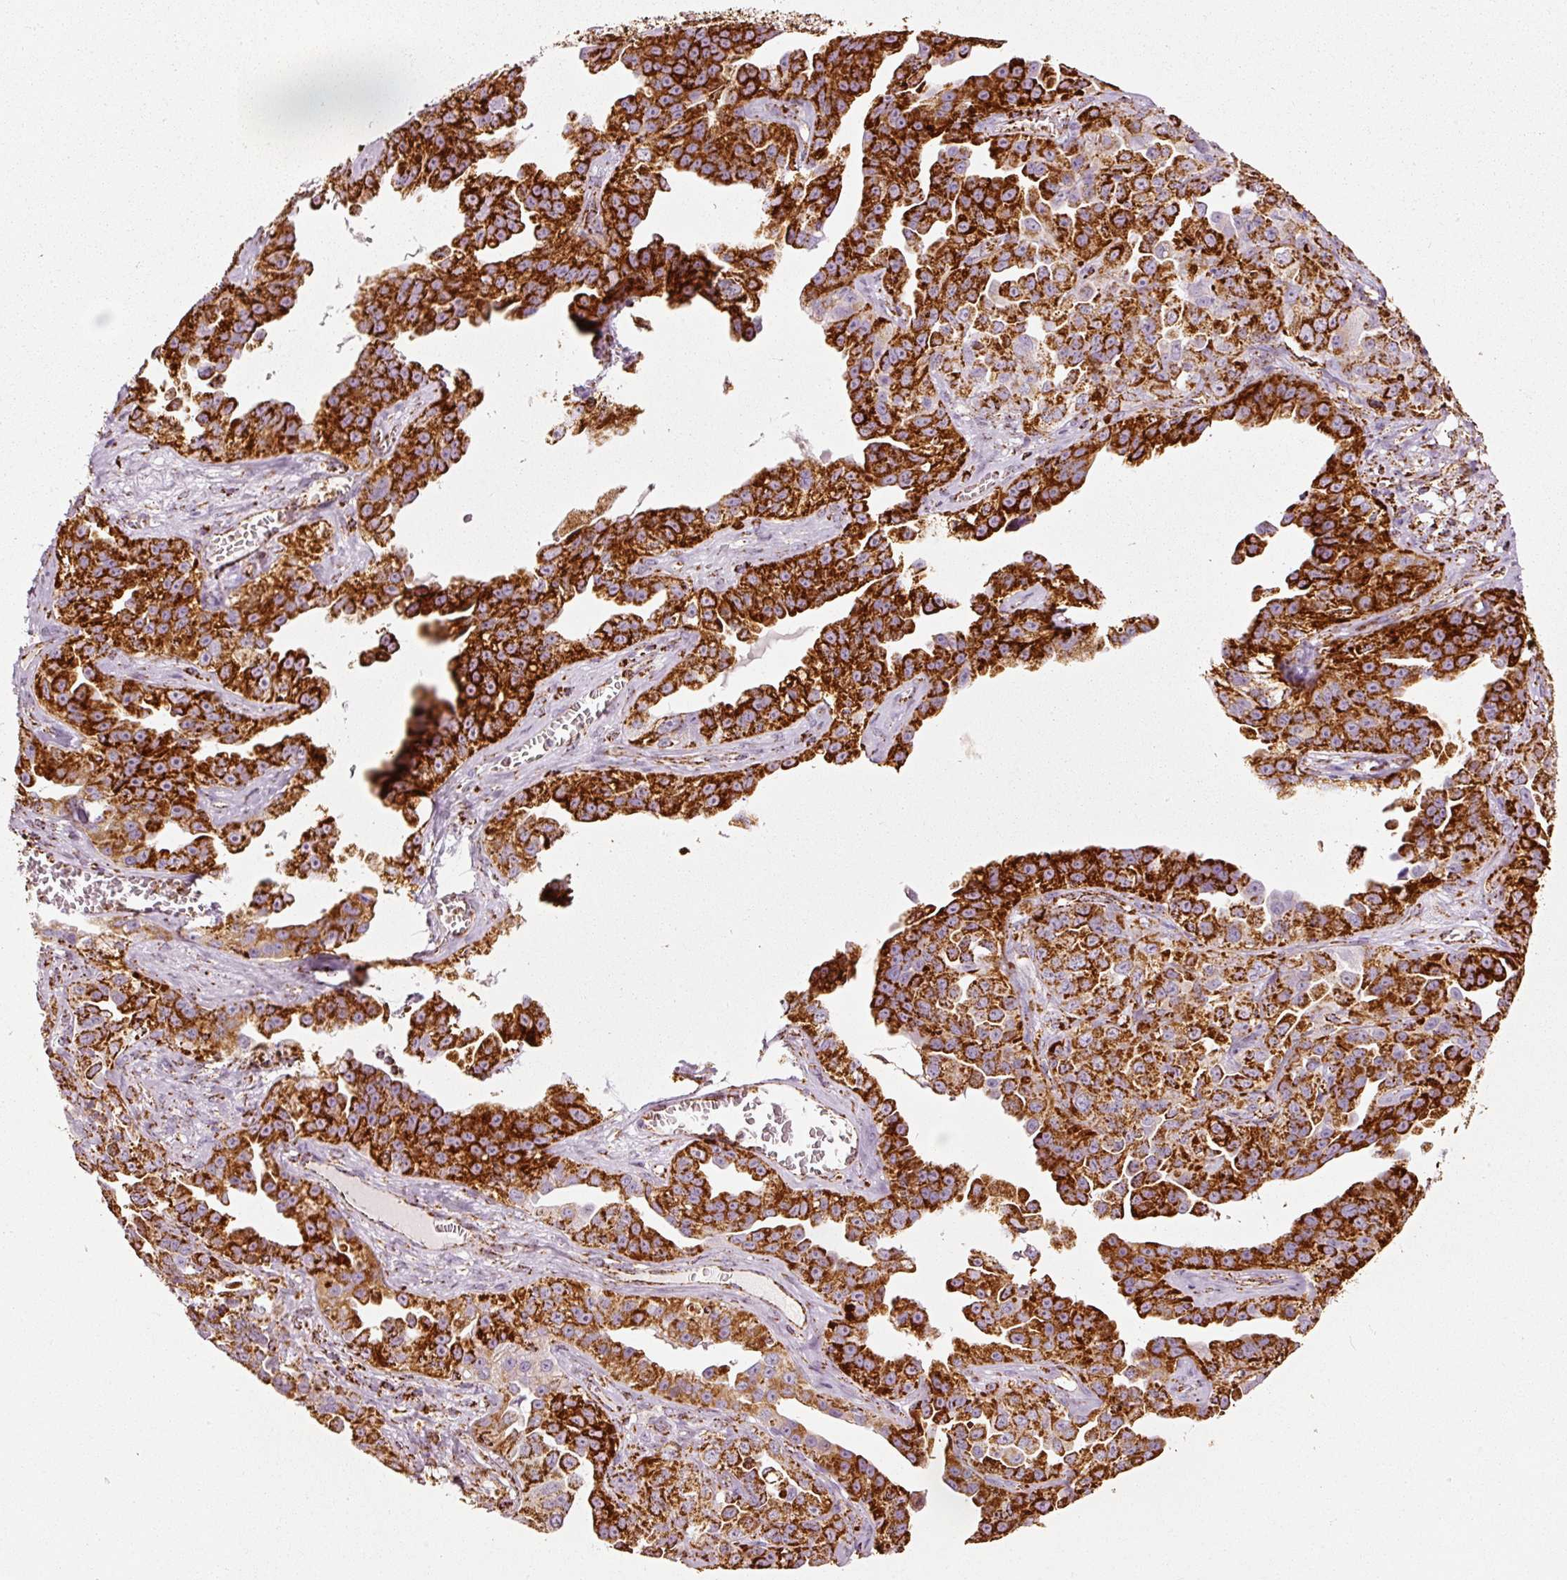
{"staining": {"intensity": "strong", "quantity": ">75%", "location": "cytoplasmic/membranous"}, "tissue": "ovarian cancer", "cell_type": "Tumor cells", "image_type": "cancer", "snomed": [{"axis": "morphology", "description": "Cystadenocarcinoma, serous, NOS"}, {"axis": "topography", "description": "Ovary"}], "caption": "Serous cystadenocarcinoma (ovarian) stained for a protein displays strong cytoplasmic/membranous positivity in tumor cells.", "gene": "MT-CO2", "patient": {"sex": "female", "age": 75}}